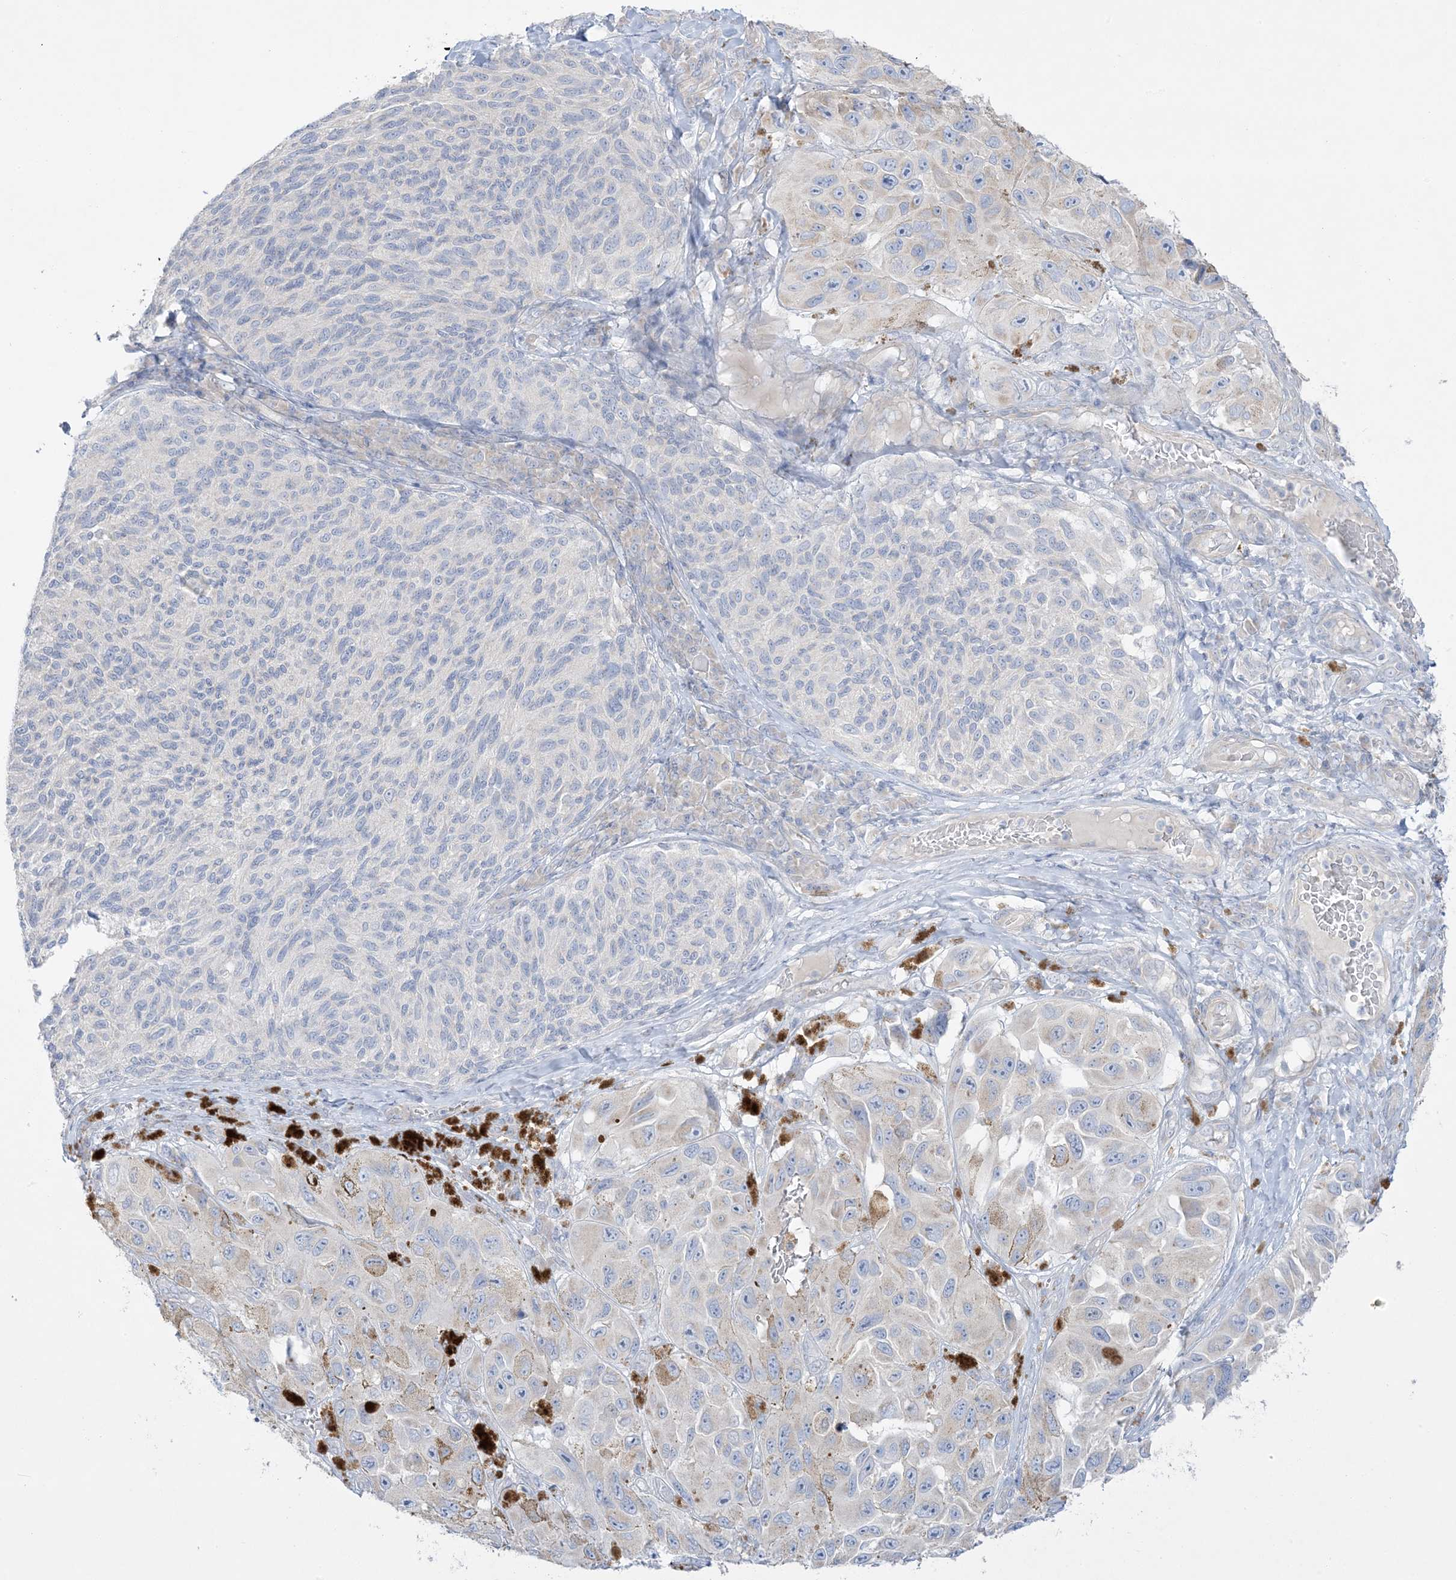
{"staining": {"intensity": "negative", "quantity": "none", "location": "none"}, "tissue": "melanoma", "cell_type": "Tumor cells", "image_type": "cancer", "snomed": [{"axis": "morphology", "description": "Malignant melanoma, NOS"}, {"axis": "topography", "description": "Skin"}], "caption": "Immunohistochemical staining of human melanoma exhibits no significant staining in tumor cells. (Stains: DAB immunohistochemistry (IHC) with hematoxylin counter stain, Microscopy: brightfield microscopy at high magnification).", "gene": "FAM184A", "patient": {"sex": "female", "age": 73}}